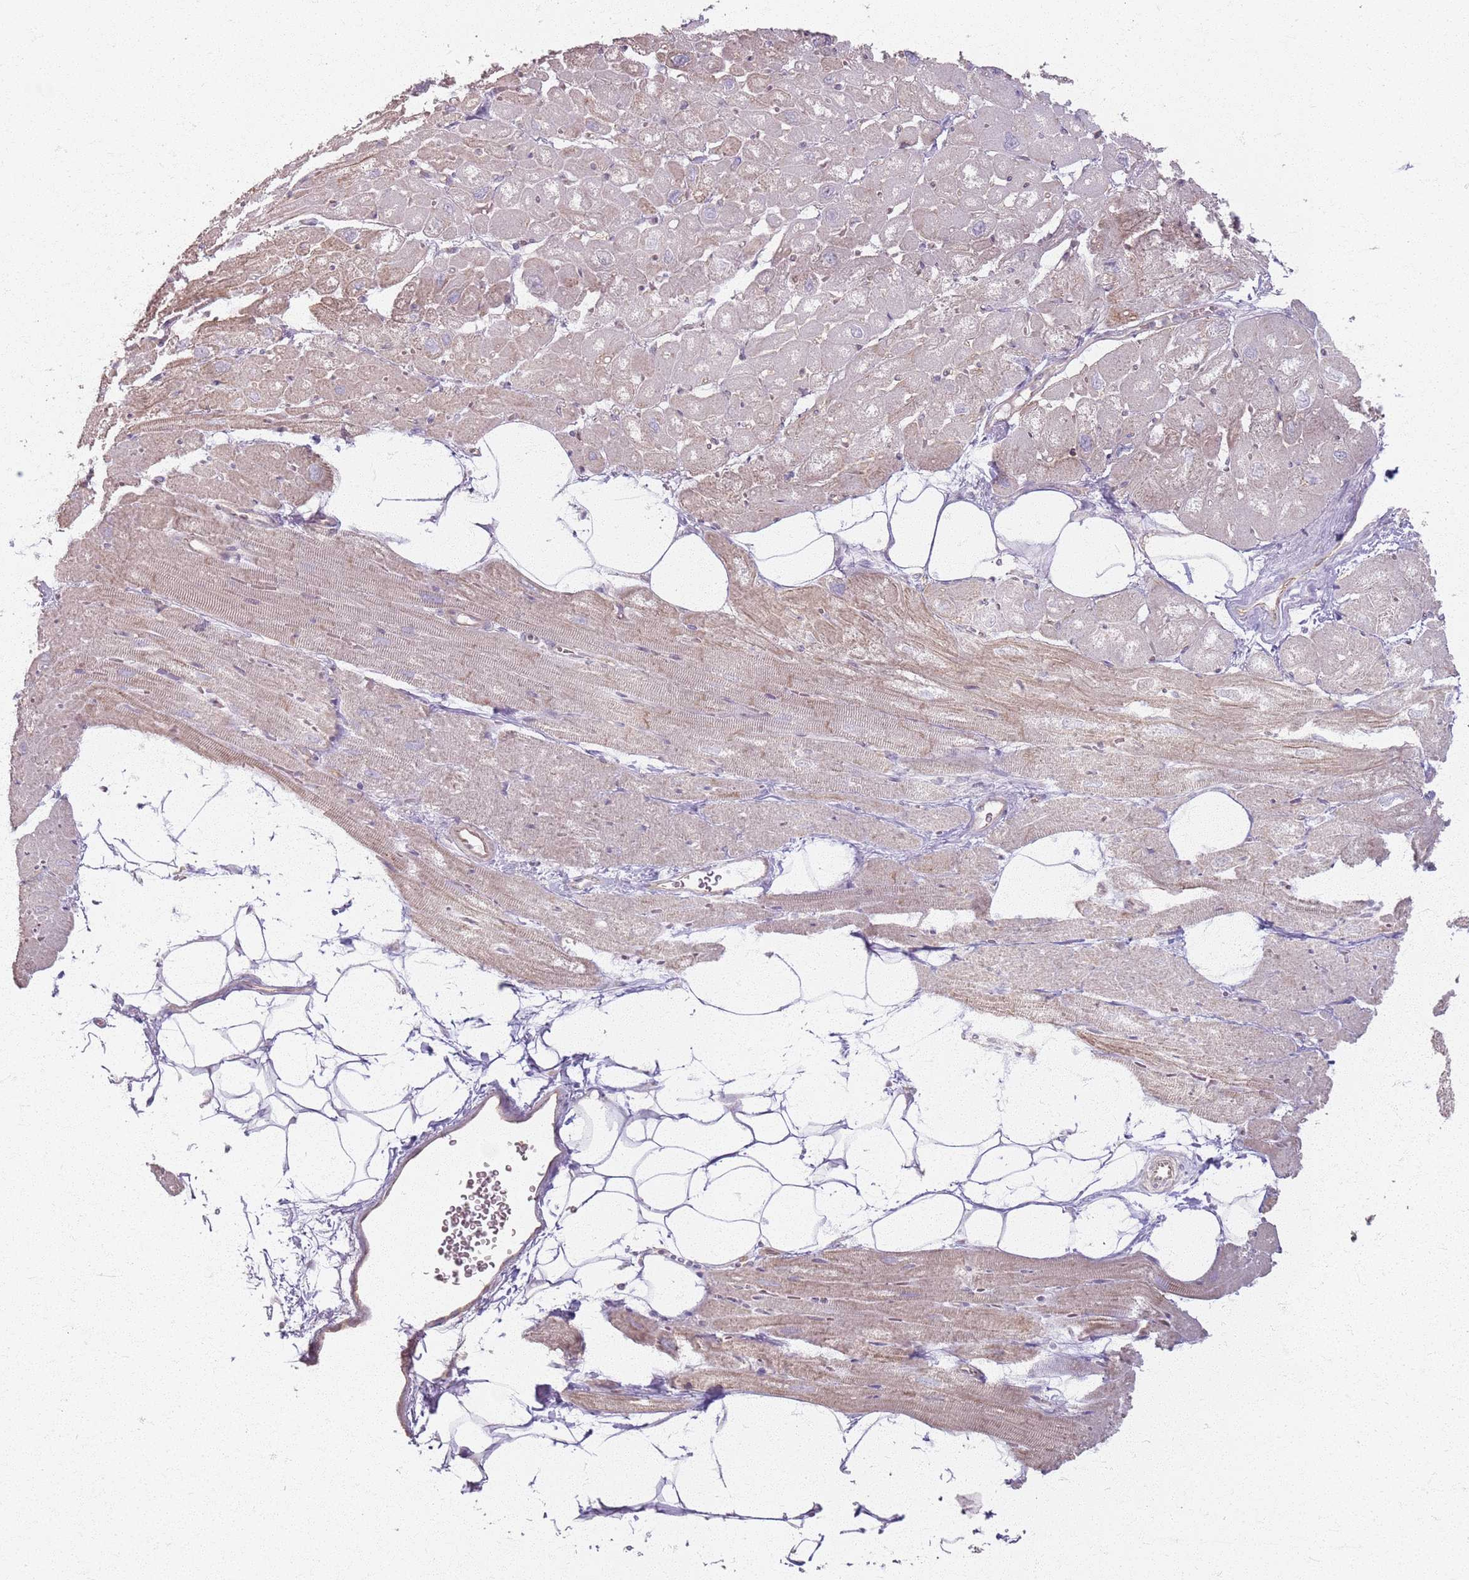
{"staining": {"intensity": "moderate", "quantity": "25%-75%", "location": "cytoplasmic/membranous"}, "tissue": "heart muscle", "cell_type": "Cardiomyocytes", "image_type": "normal", "snomed": [{"axis": "morphology", "description": "Normal tissue, NOS"}, {"axis": "topography", "description": "Heart"}], "caption": "A histopathology image of human heart muscle stained for a protein displays moderate cytoplasmic/membranous brown staining in cardiomyocytes.", "gene": "KCNA5", "patient": {"sex": "male", "age": 50}}